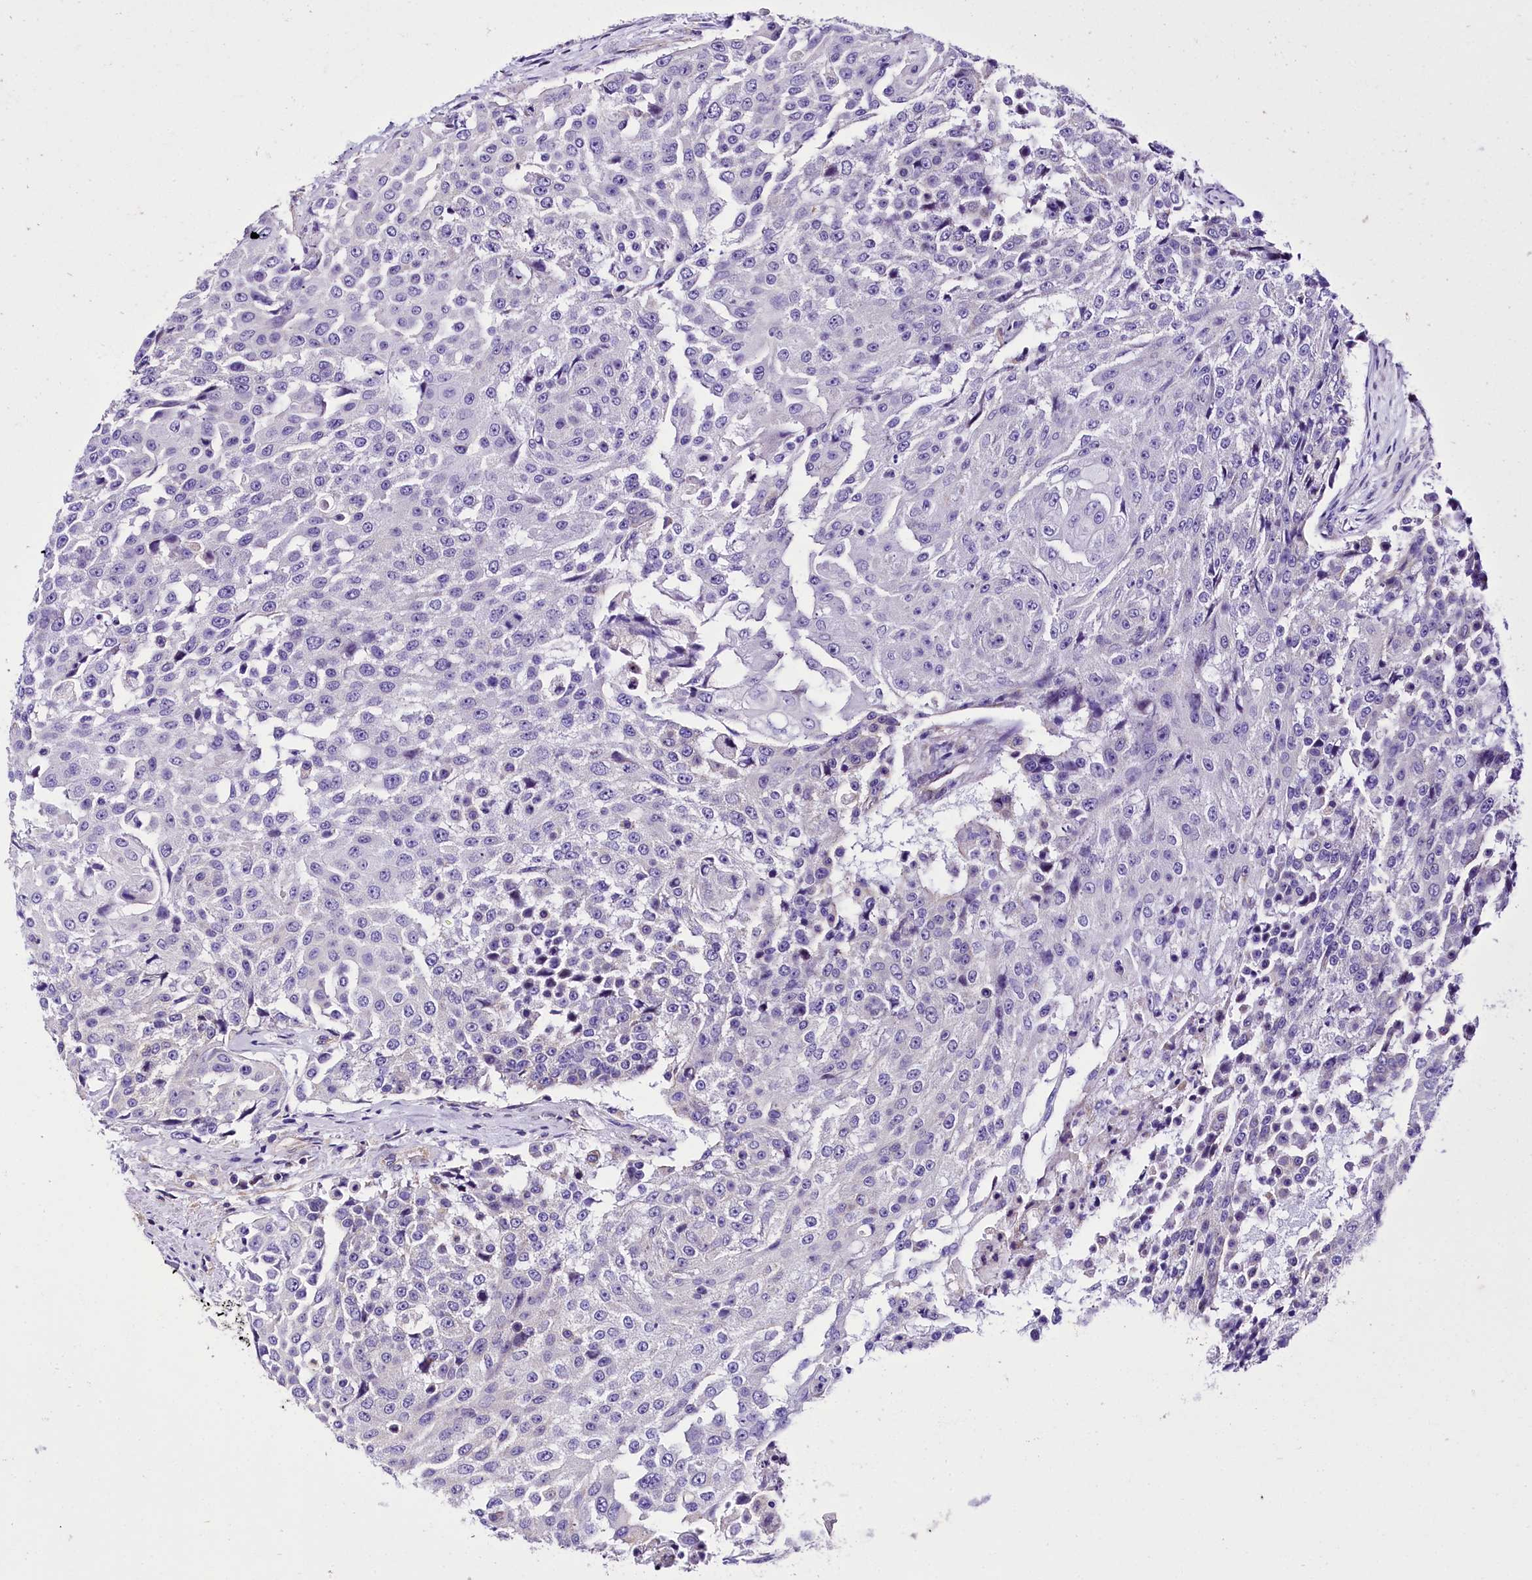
{"staining": {"intensity": "negative", "quantity": "none", "location": "none"}, "tissue": "urothelial cancer", "cell_type": "Tumor cells", "image_type": "cancer", "snomed": [{"axis": "morphology", "description": "Urothelial carcinoma, High grade"}, {"axis": "topography", "description": "Urinary bladder"}], "caption": "Tumor cells are negative for protein expression in human urothelial carcinoma (high-grade).", "gene": "ACAA2", "patient": {"sex": "female", "age": 63}}